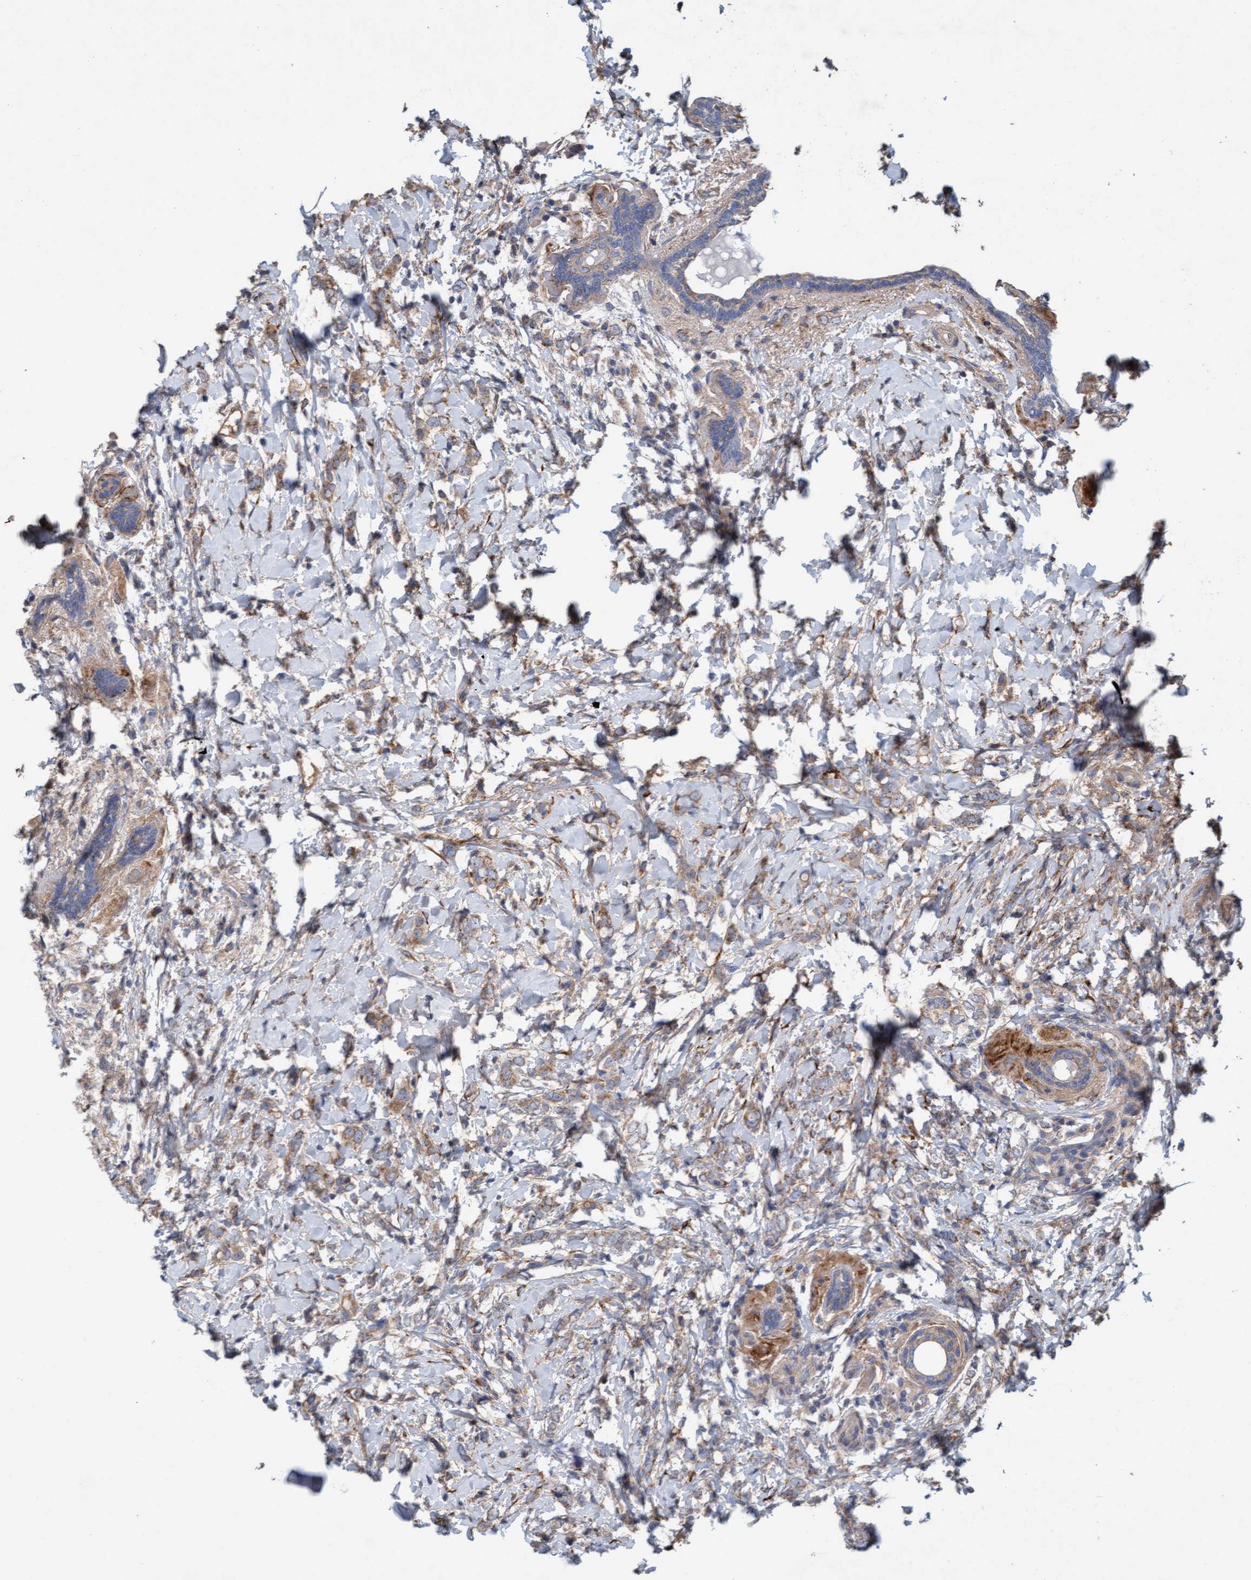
{"staining": {"intensity": "weak", "quantity": "25%-75%", "location": "cytoplasmic/membranous"}, "tissue": "breast cancer", "cell_type": "Tumor cells", "image_type": "cancer", "snomed": [{"axis": "morphology", "description": "Normal tissue, NOS"}, {"axis": "morphology", "description": "Lobular carcinoma"}, {"axis": "topography", "description": "Breast"}], "caption": "This histopathology image displays IHC staining of human lobular carcinoma (breast), with low weak cytoplasmic/membranous staining in about 25%-75% of tumor cells.", "gene": "DDHD2", "patient": {"sex": "female", "age": 47}}